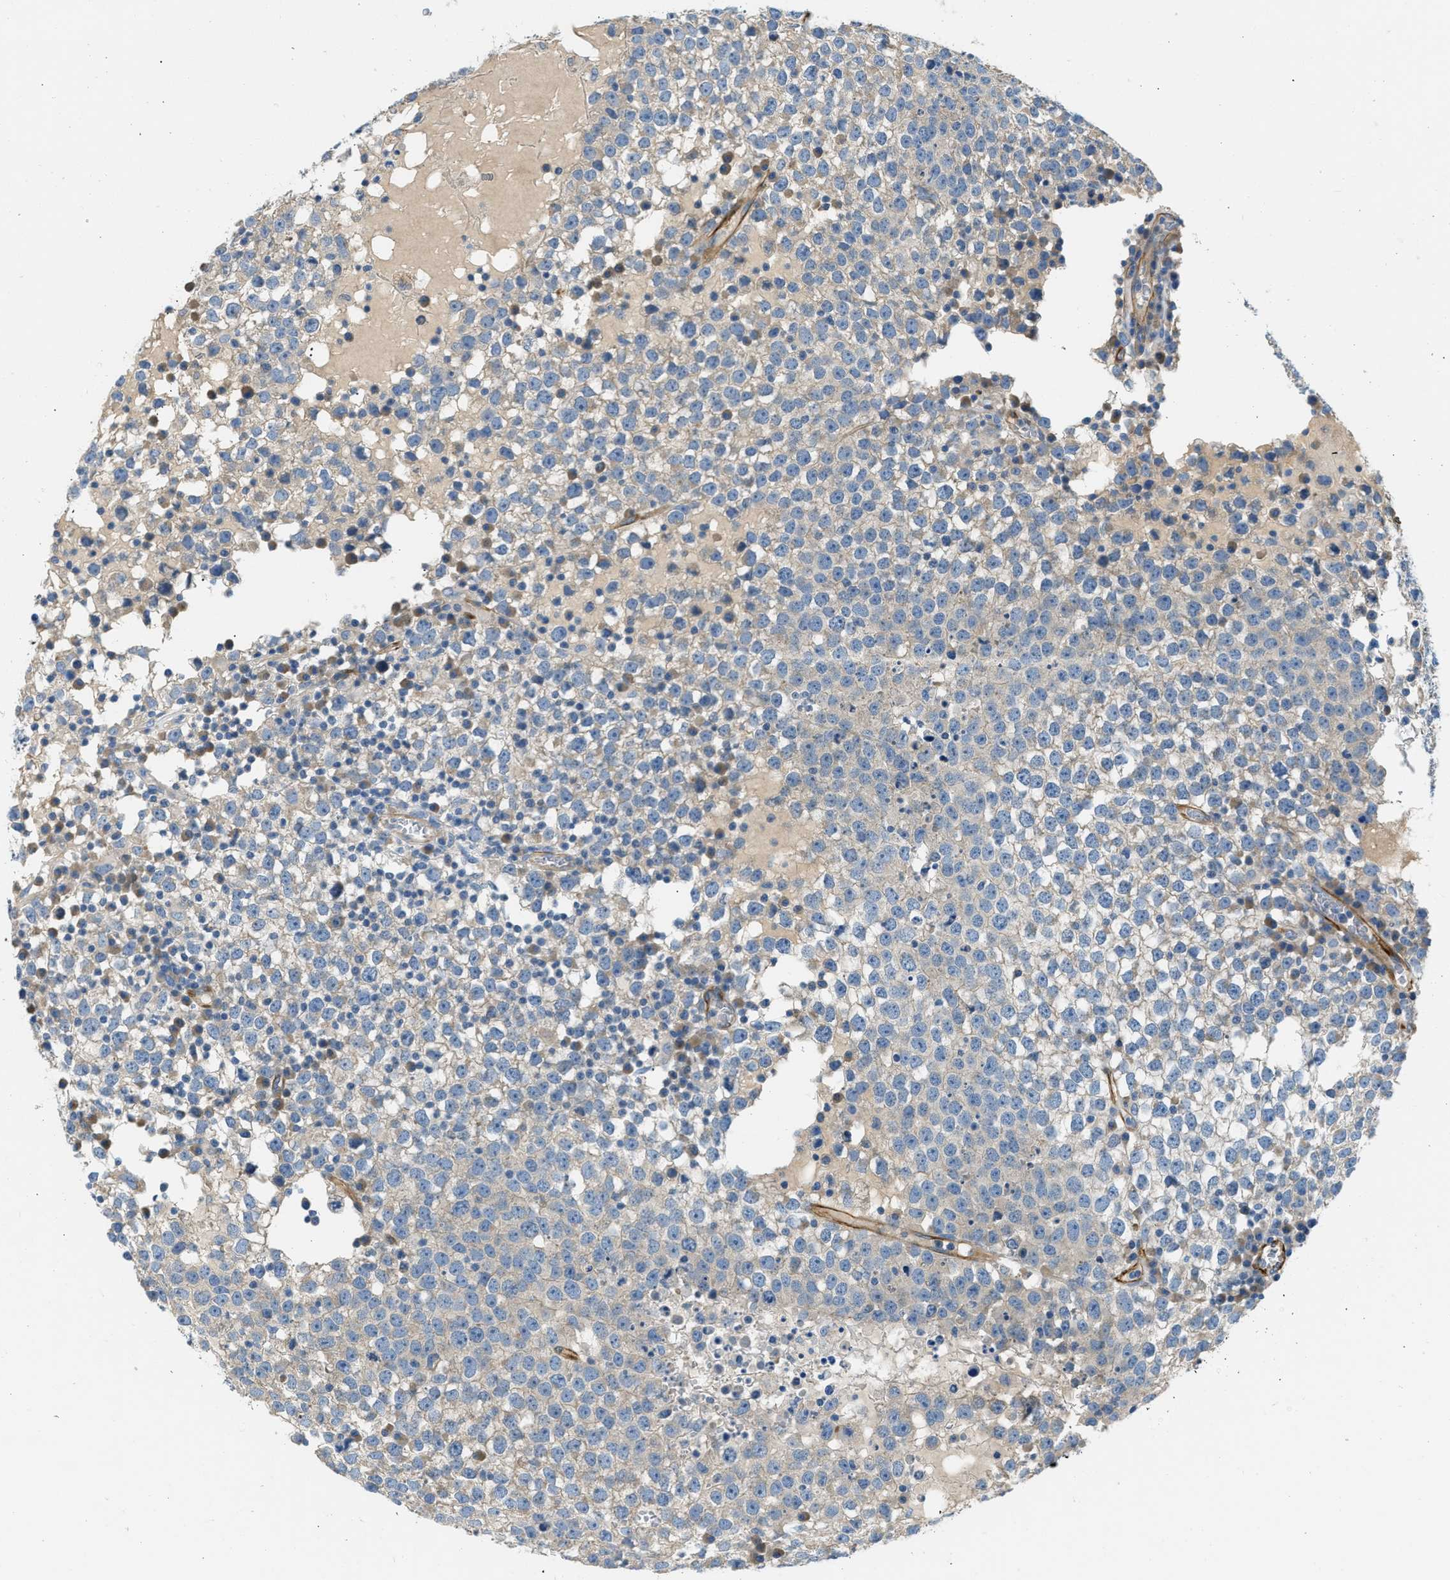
{"staining": {"intensity": "negative", "quantity": "none", "location": "none"}, "tissue": "testis cancer", "cell_type": "Tumor cells", "image_type": "cancer", "snomed": [{"axis": "morphology", "description": "Seminoma, NOS"}, {"axis": "topography", "description": "Testis"}], "caption": "Tumor cells are negative for protein expression in human testis cancer.", "gene": "COL15A1", "patient": {"sex": "male", "age": 65}}